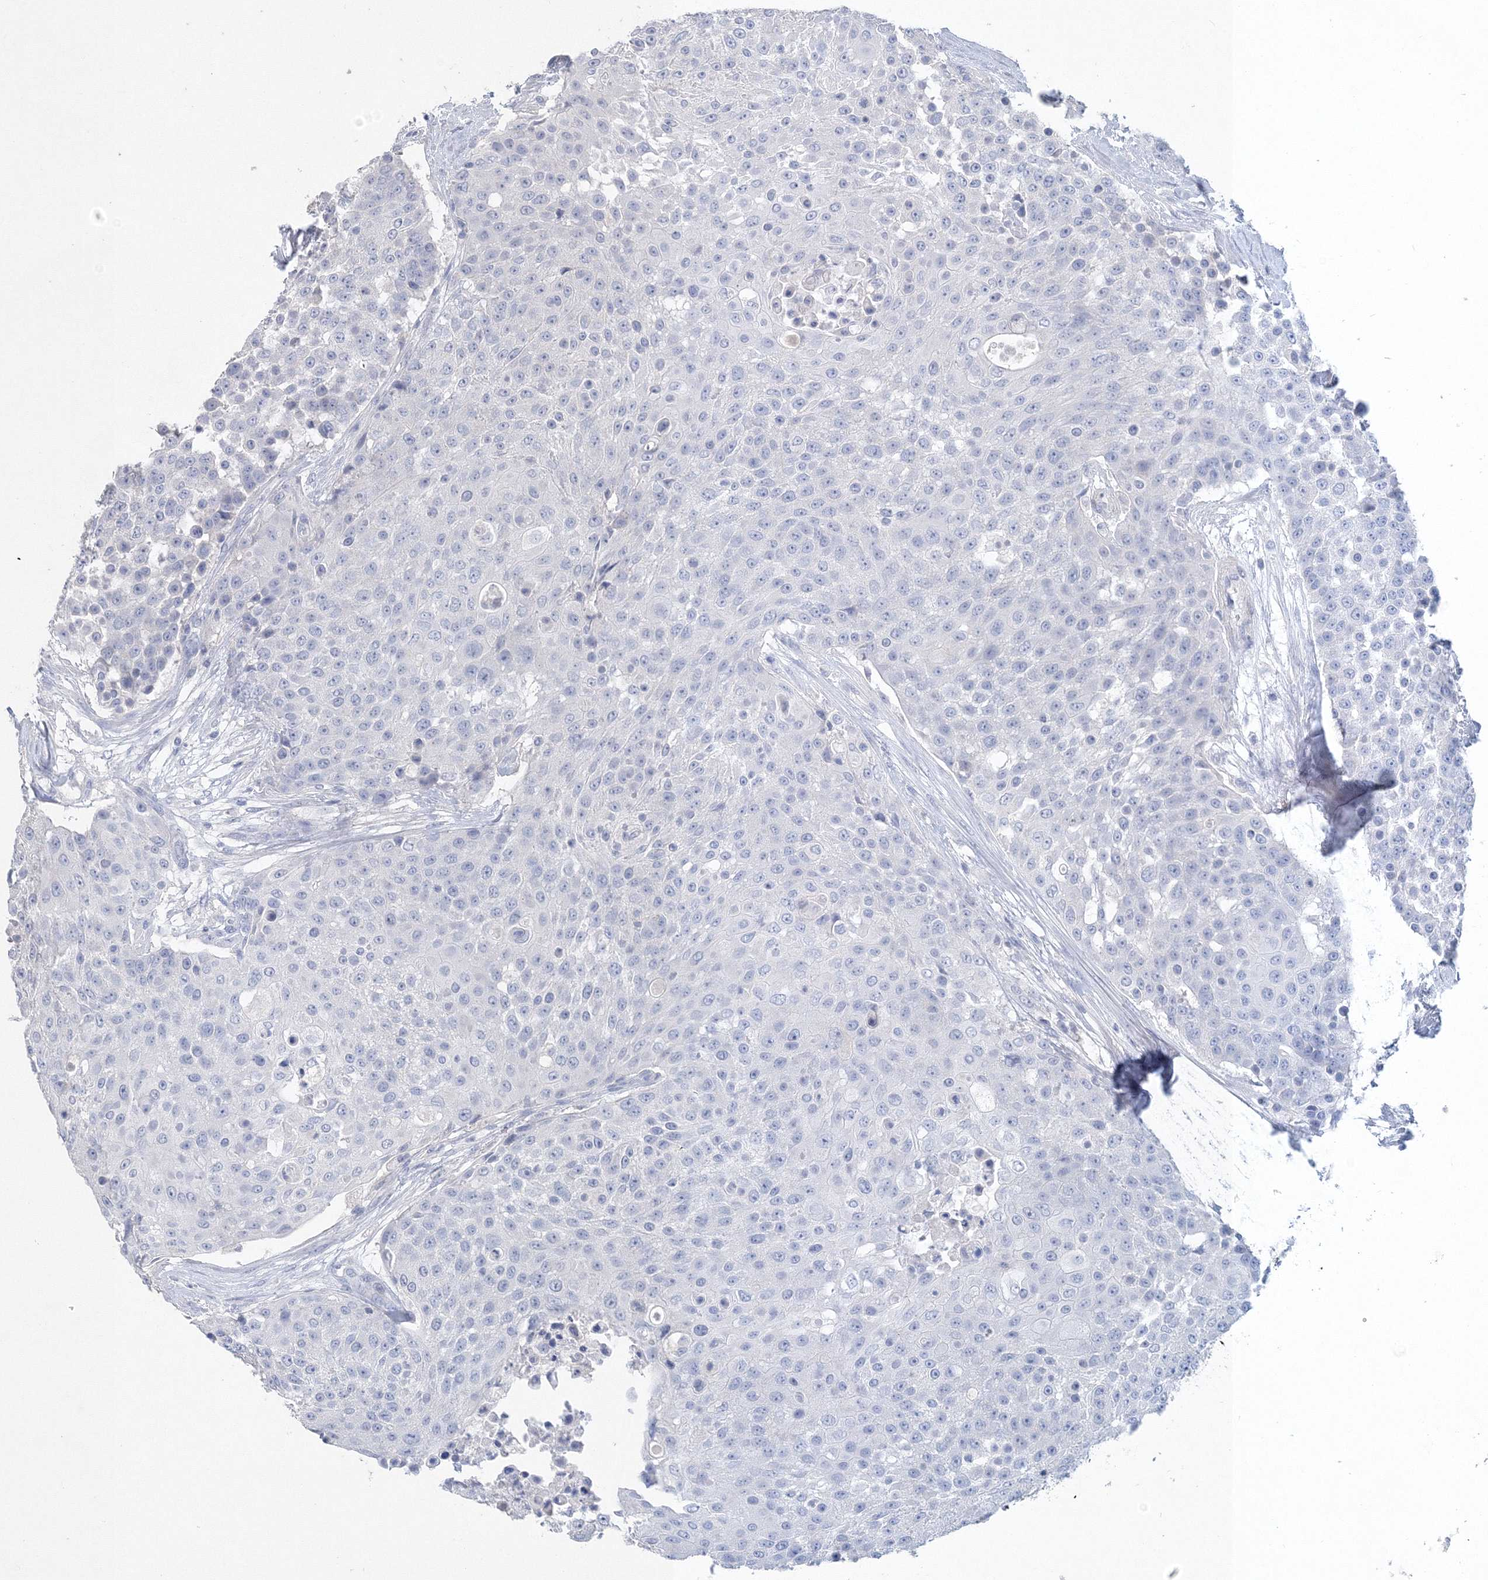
{"staining": {"intensity": "negative", "quantity": "none", "location": "none"}, "tissue": "urothelial cancer", "cell_type": "Tumor cells", "image_type": "cancer", "snomed": [{"axis": "morphology", "description": "Urothelial carcinoma, High grade"}, {"axis": "topography", "description": "Urinary bladder"}], "caption": "The photomicrograph exhibits no staining of tumor cells in urothelial carcinoma (high-grade).", "gene": "OSBPL6", "patient": {"sex": "female", "age": 63}}